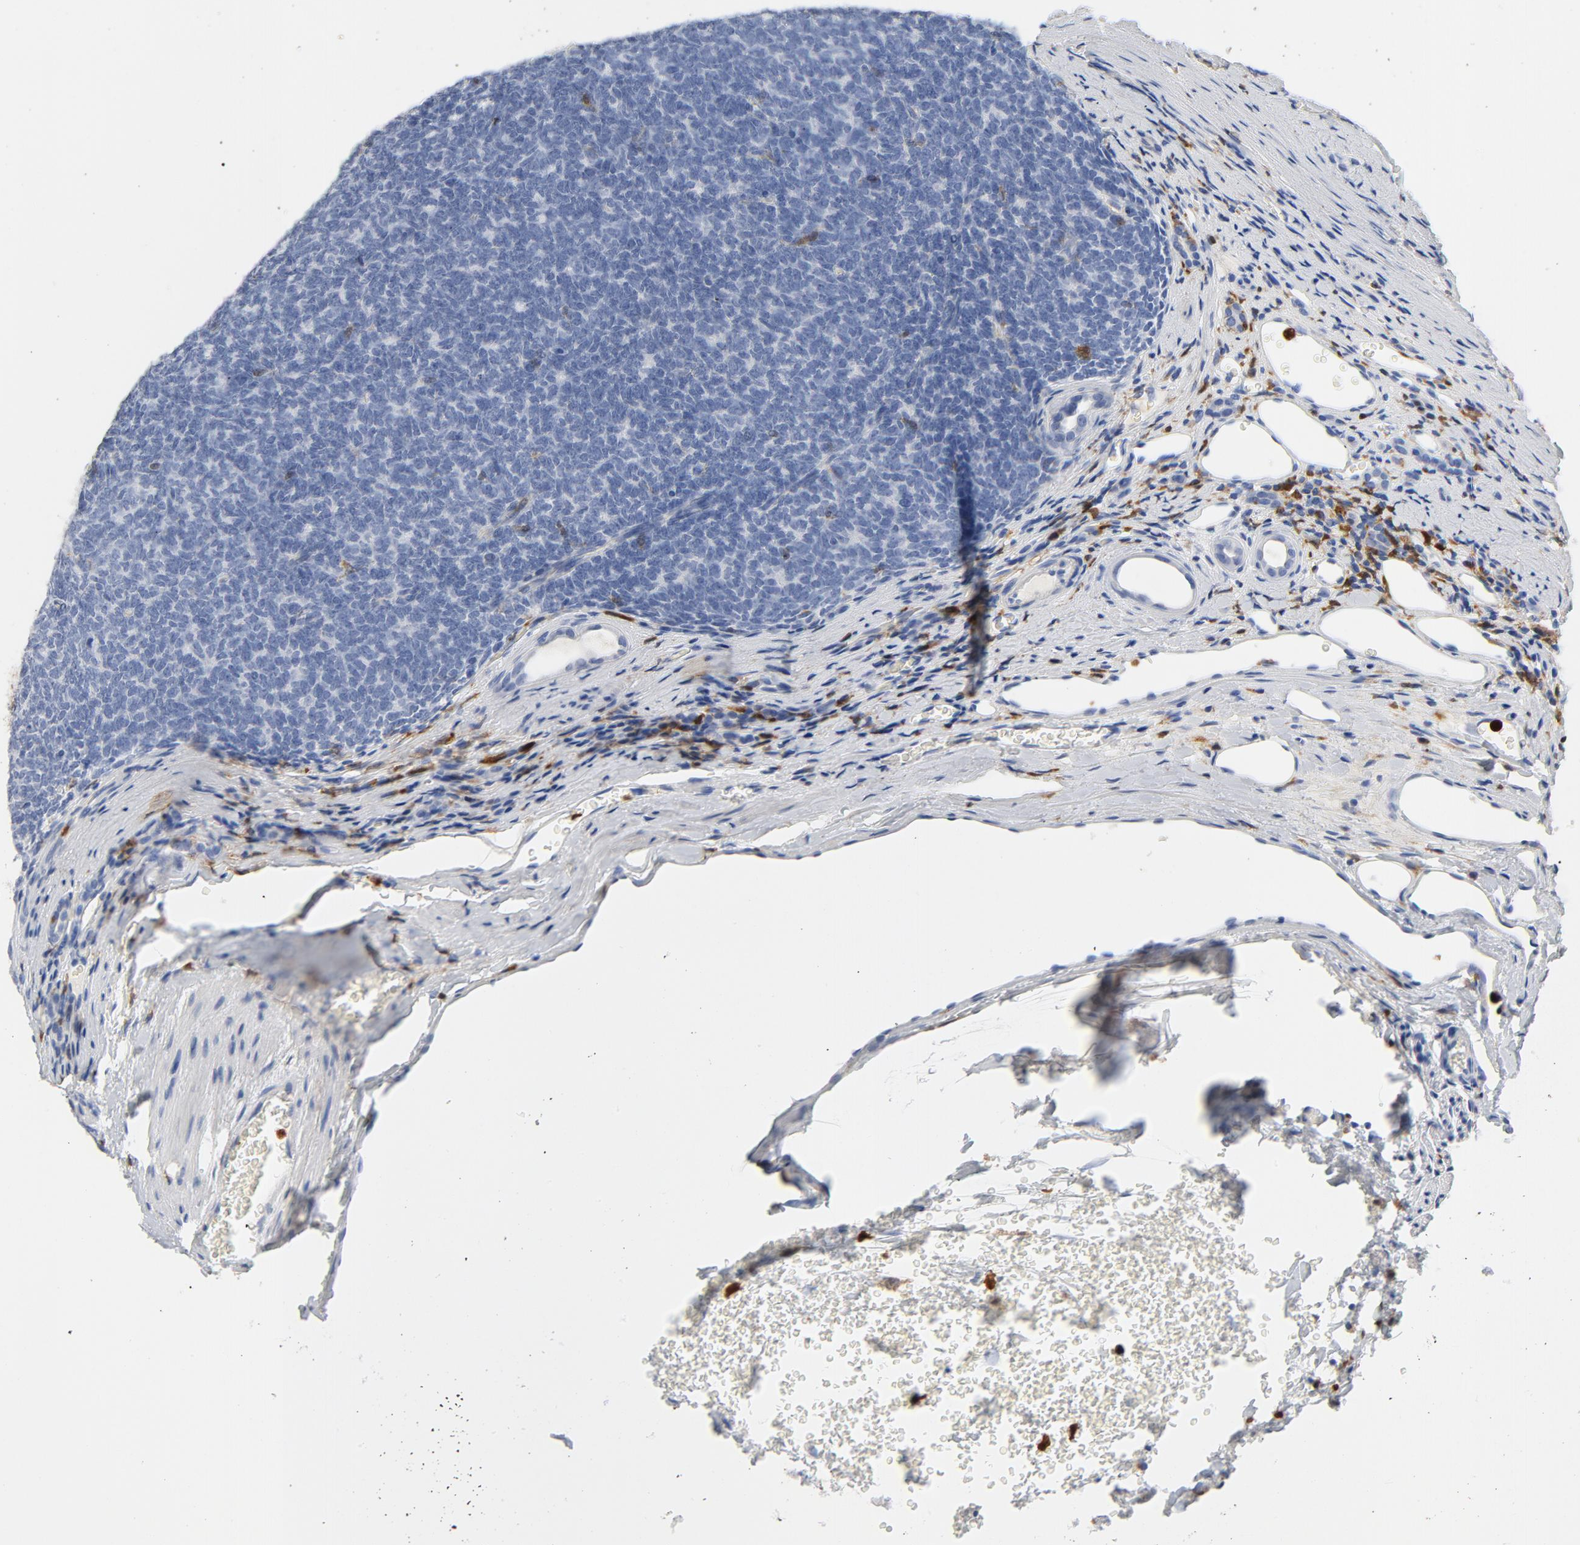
{"staining": {"intensity": "negative", "quantity": "none", "location": "none"}, "tissue": "renal cancer", "cell_type": "Tumor cells", "image_type": "cancer", "snomed": [{"axis": "morphology", "description": "Neoplasm, malignant, NOS"}, {"axis": "topography", "description": "Kidney"}], "caption": "Tumor cells show no significant protein expression in renal cancer.", "gene": "NCF1", "patient": {"sex": "male", "age": 28}}